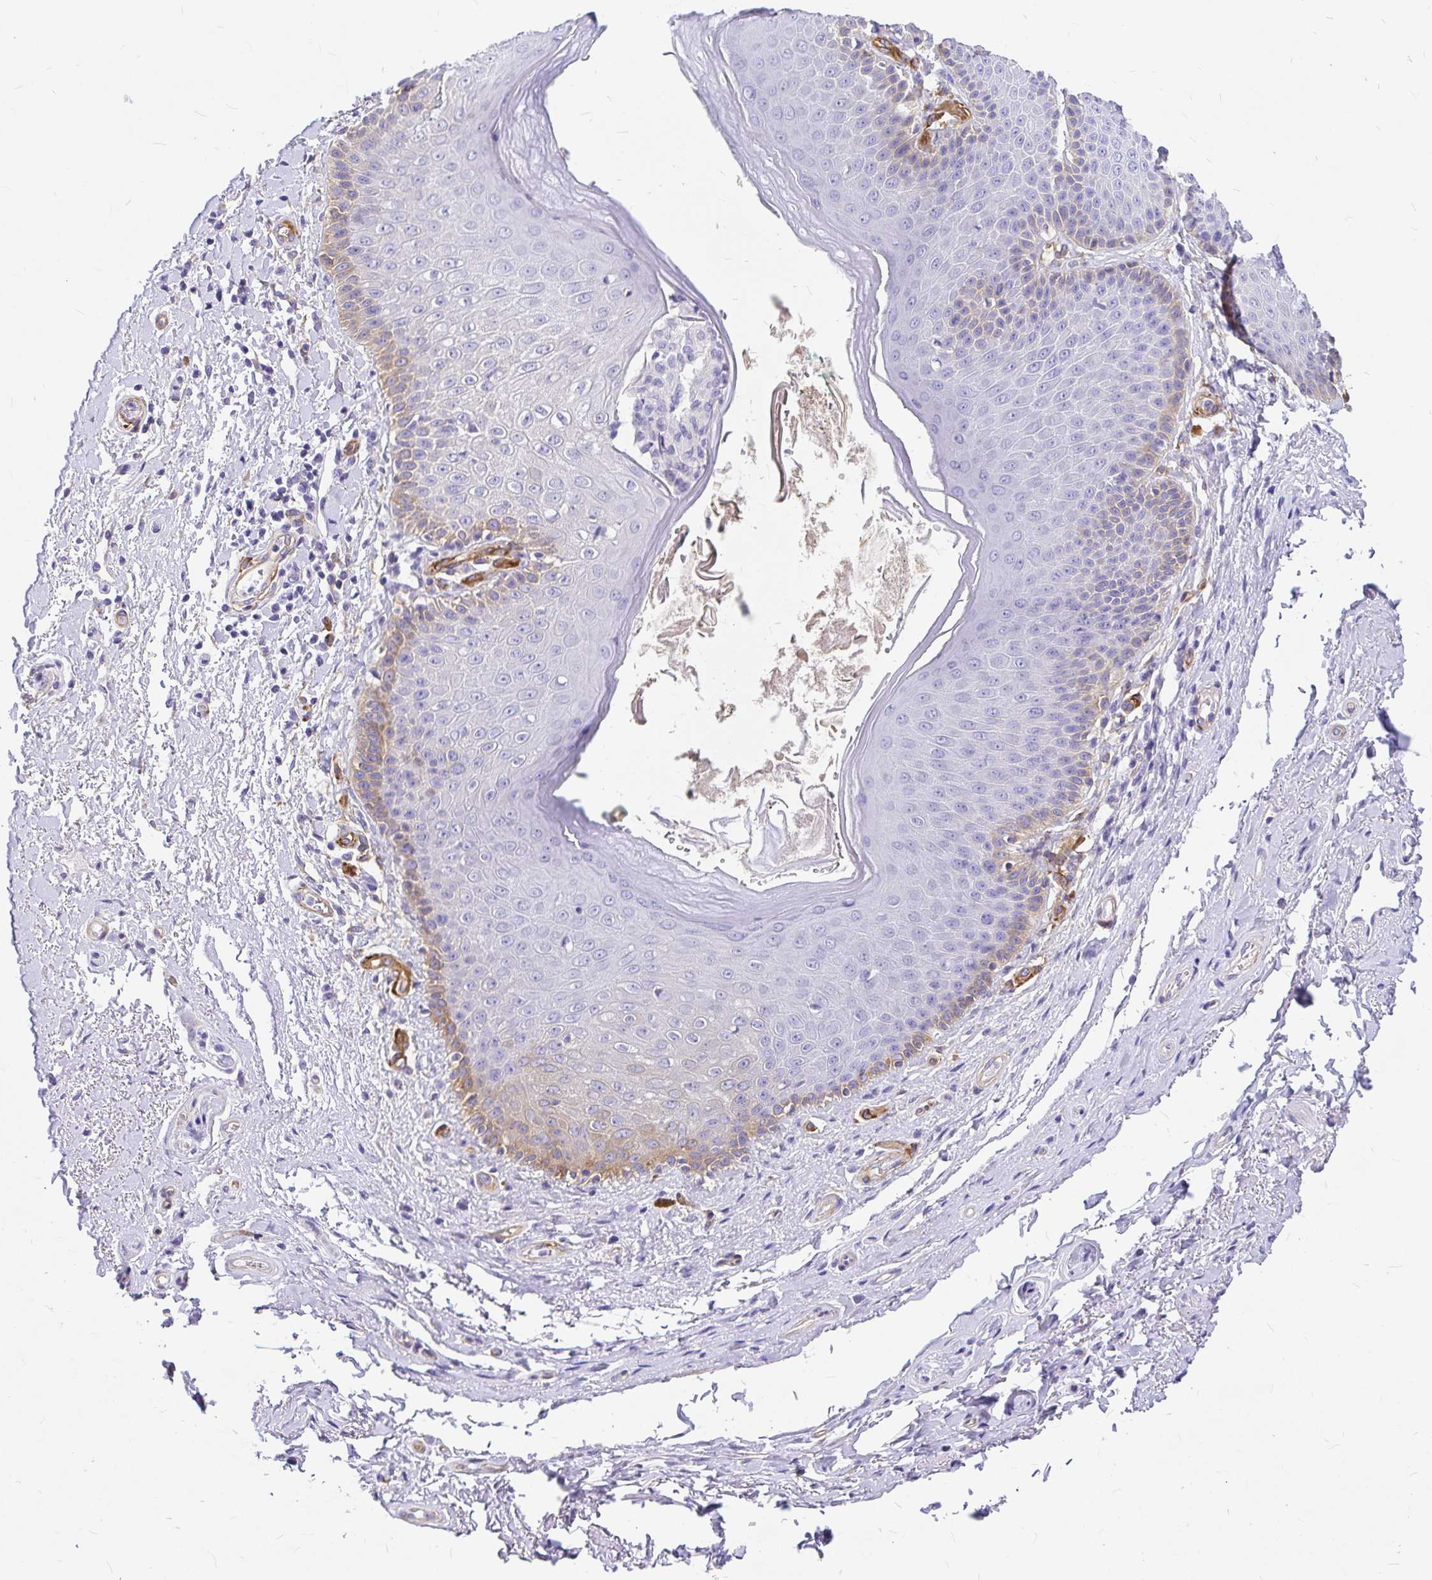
{"staining": {"intensity": "negative", "quantity": "none", "location": "none"}, "tissue": "adipose tissue", "cell_type": "Adipocytes", "image_type": "normal", "snomed": [{"axis": "morphology", "description": "Normal tissue, NOS"}, {"axis": "topography", "description": "Peripheral nerve tissue"}], "caption": "The IHC micrograph has no significant expression in adipocytes of adipose tissue.", "gene": "MYO1B", "patient": {"sex": "male", "age": 51}}